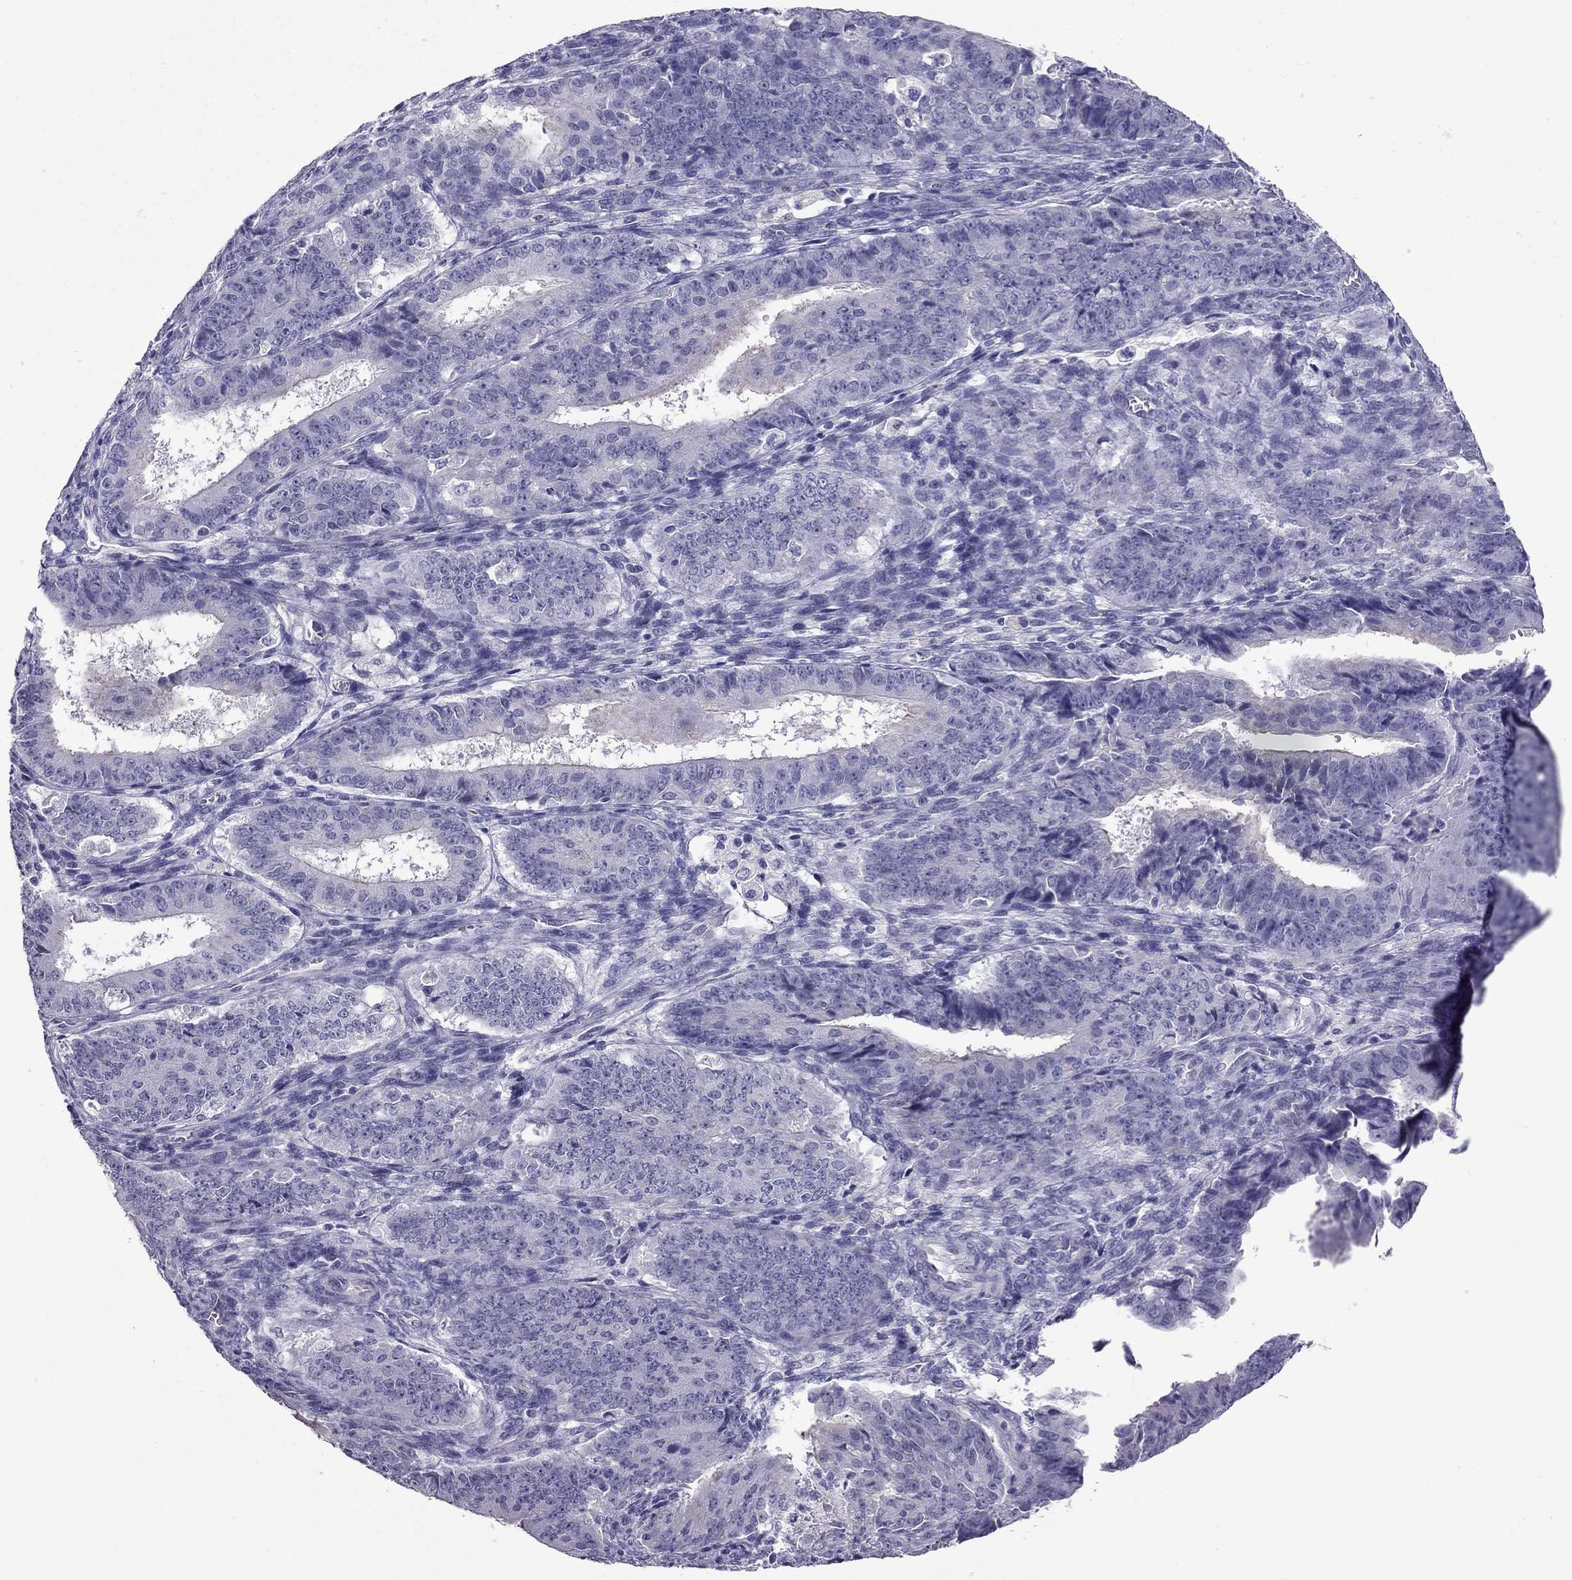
{"staining": {"intensity": "negative", "quantity": "none", "location": "none"}, "tissue": "ovarian cancer", "cell_type": "Tumor cells", "image_type": "cancer", "snomed": [{"axis": "morphology", "description": "Carcinoma, endometroid"}, {"axis": "topography", "description": "Ovary"}], "caption": "The IHC photomicrograph has no significant staining in tumor cells of ovarian cancer (endometroid carcinoma) tissue.", "gene": "PDE6A", "patient": {"sex": "female", "age": 42}}